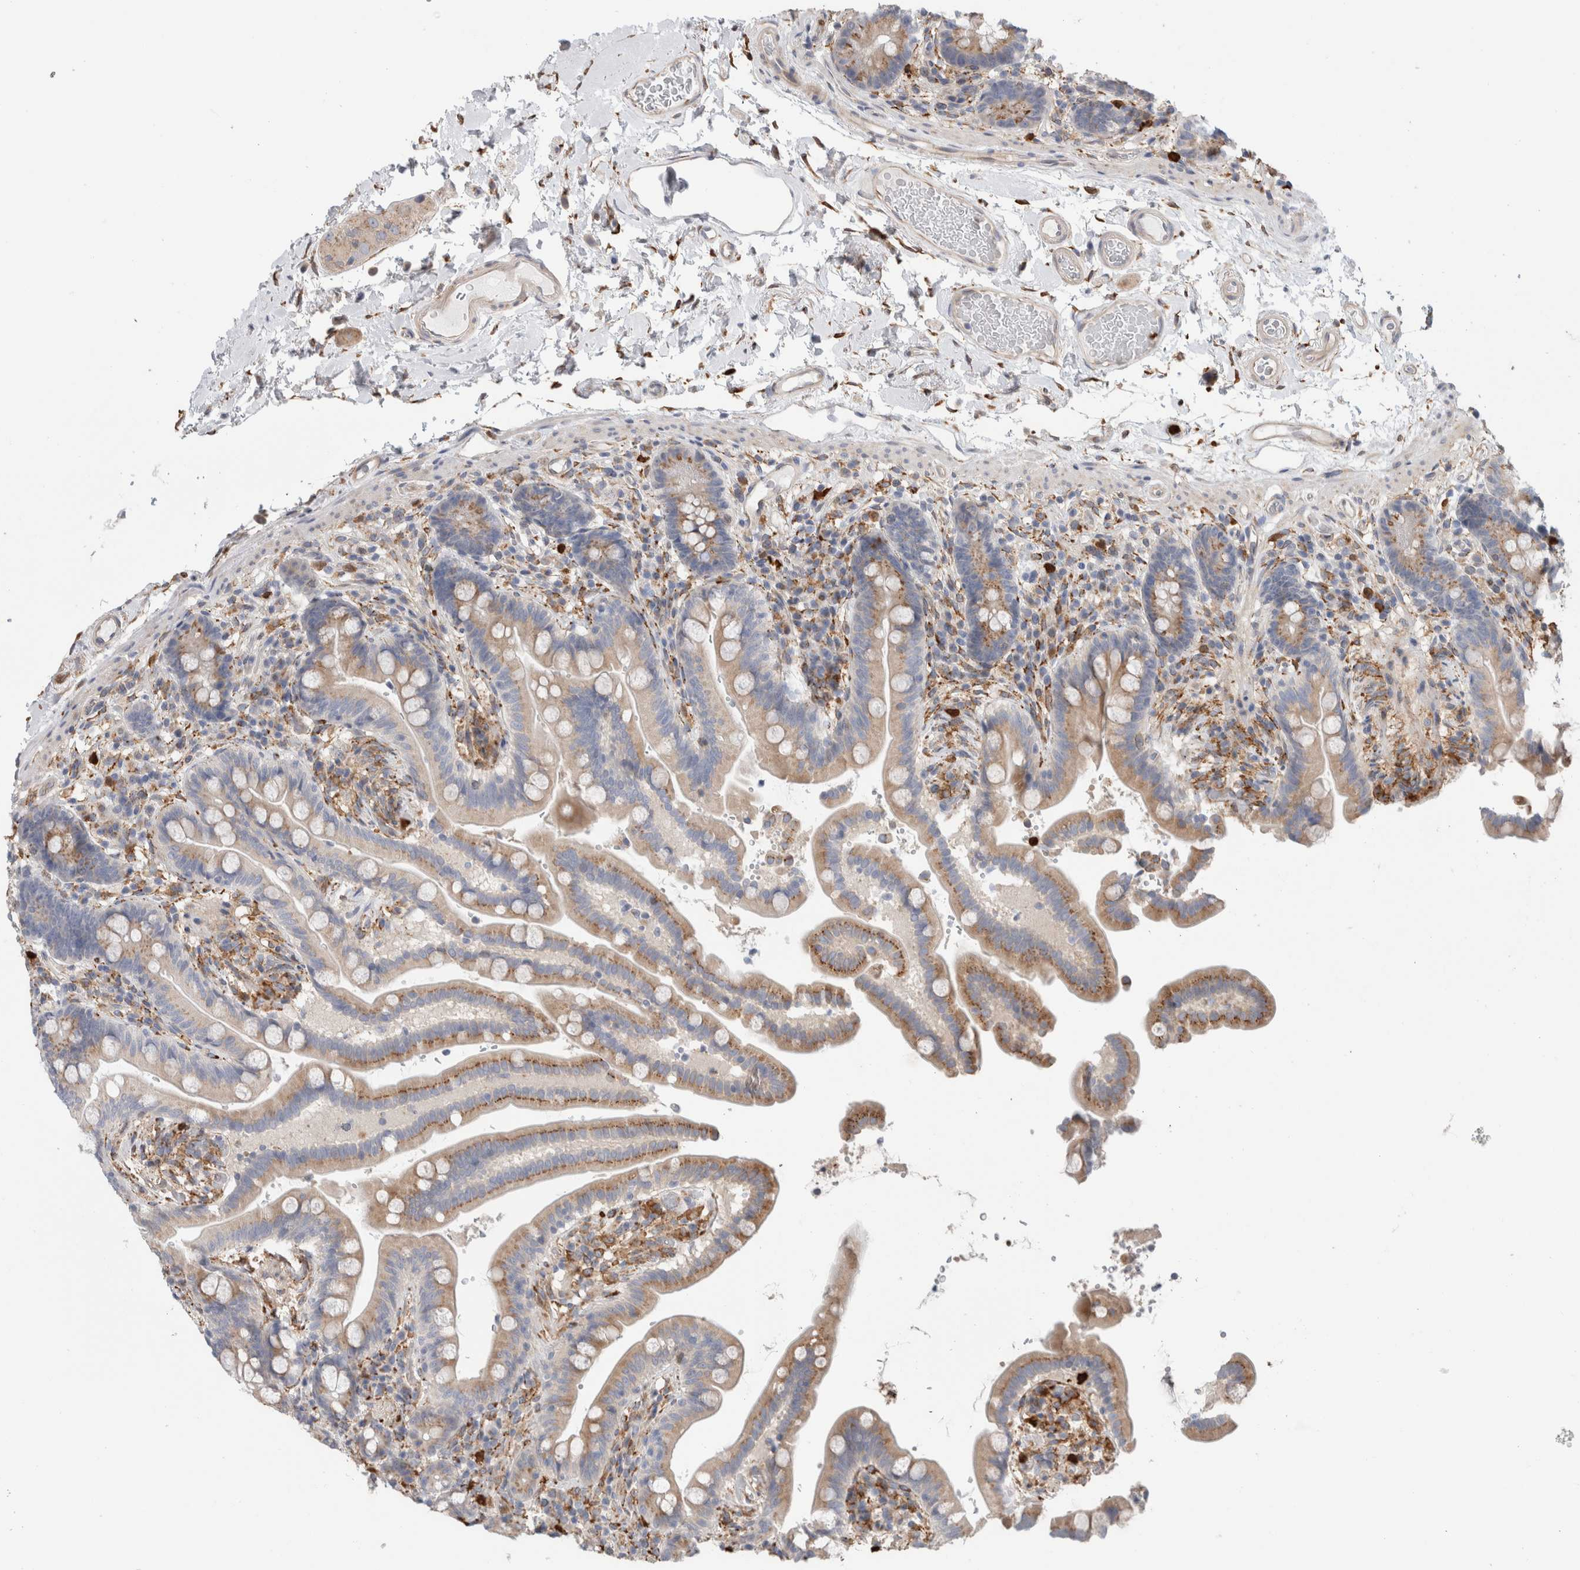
{"staining": {"intensity": "weak", "quantity": ">75%", "location": "cytoplasmic/membranous"}, "tissue": "colon", "cell_type": "Endothelial cells", "image_type": "normal", "snomed": [{"axis": "morphology", "description": "Normal tissue, NOS"}, {"axis": "topography", "description": "Smooth muscle"}, {"axis": "topography", "description": "Colon"}], "caption": "This image exhibits immunohistochemistry staining of unremarkable colon, with low weak cytoplasmic/membranous staining in about >75% of endothelial cells.", "gene": "P4HA1", "patient": {"sex": "male", "age": 73}}